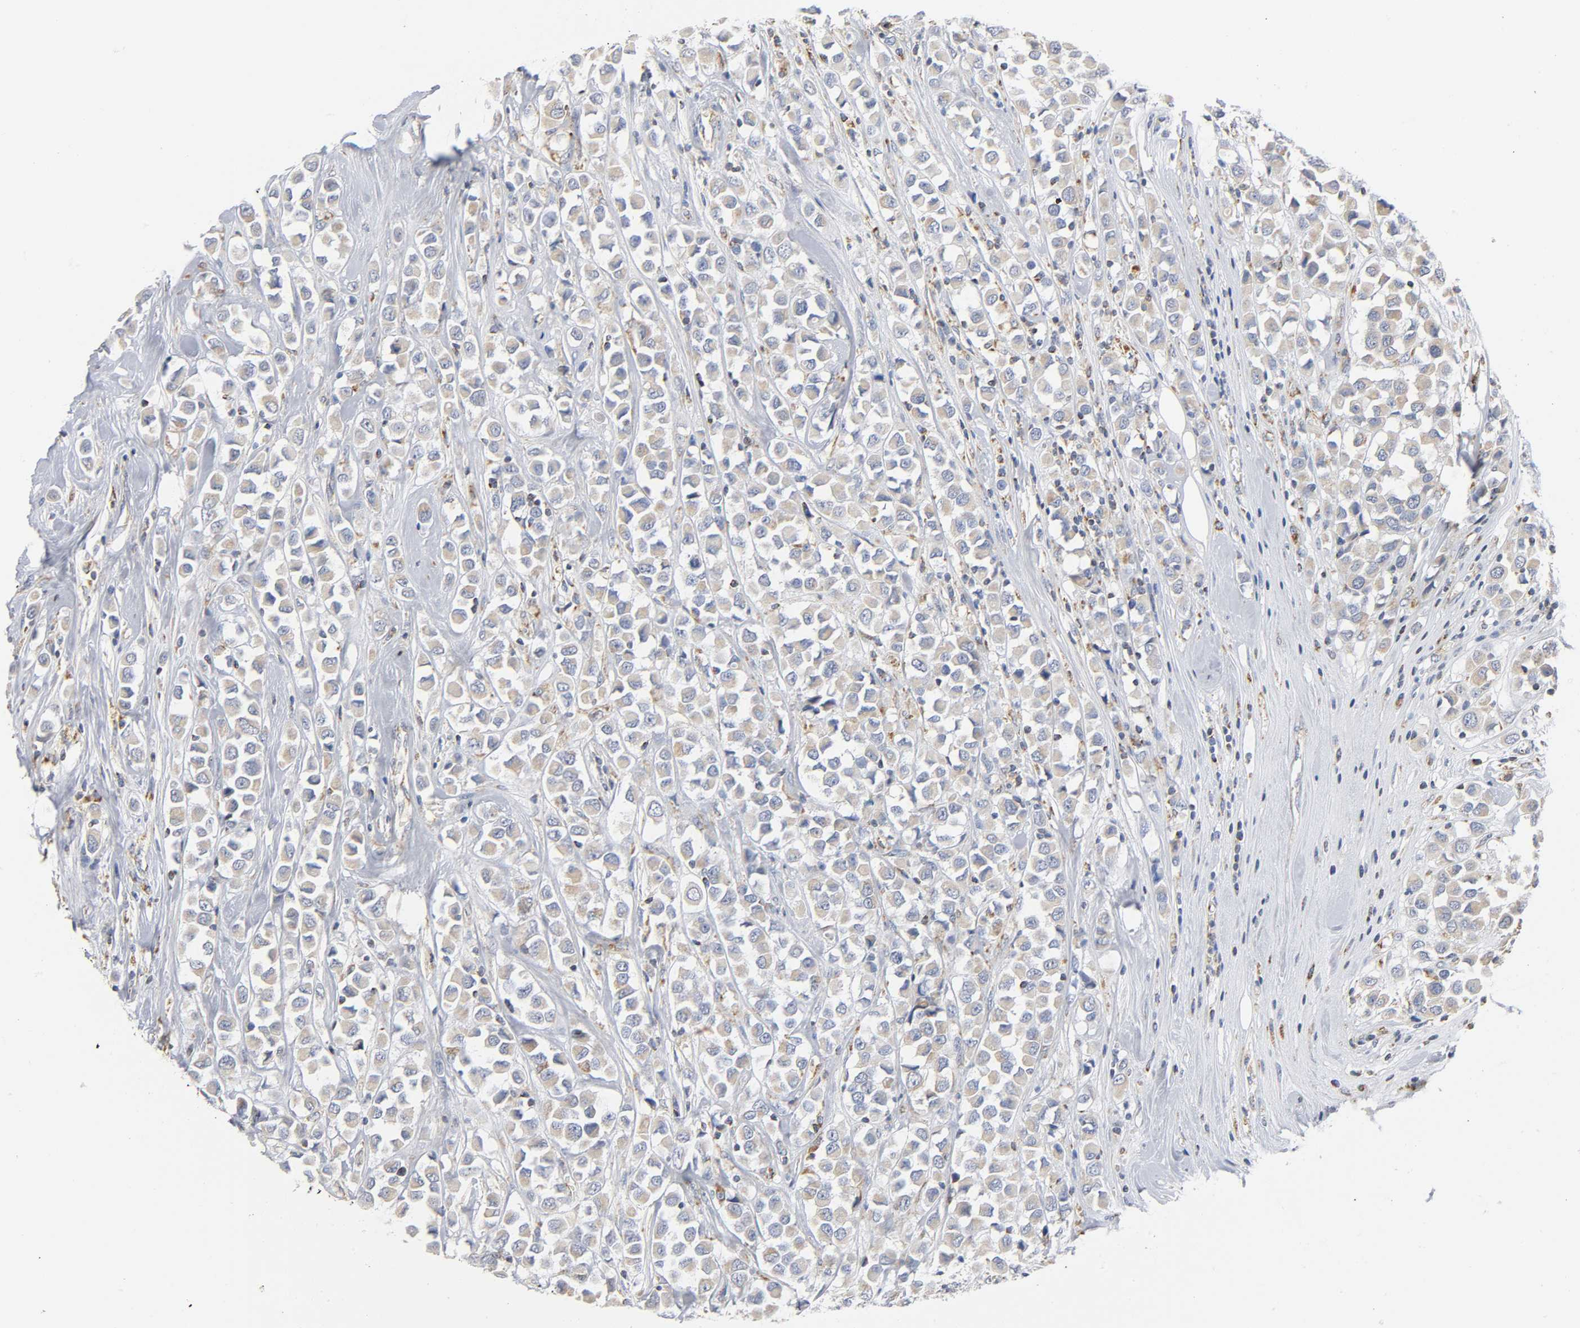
{"staining": {"intensity": "weak", "quantity": ">75%", "location": "cytoplasmic/membranous"}, "tissue": "breast cancer", "cell_type": "Tumor cells", "image_type": "cancer", "snomed": [{"axis": "morphology", "description": "Duct carcinoma"}, {"axis": "topography", "description": "Breast"}], "caption": "A high-resolution histopathology image shows immunohistochemistry staining of breast infiltrating ductal carcinoma, which exhibits weak cytoplasmic/membranous expression in about >75% of tumor cells. The staining is performed using DAB brown chromogen to label protein expression. The nuclei are counter-stained blue using hematoxylin.", "gene": "BAK1", "patient": {"sex": "female", "age": 61}}